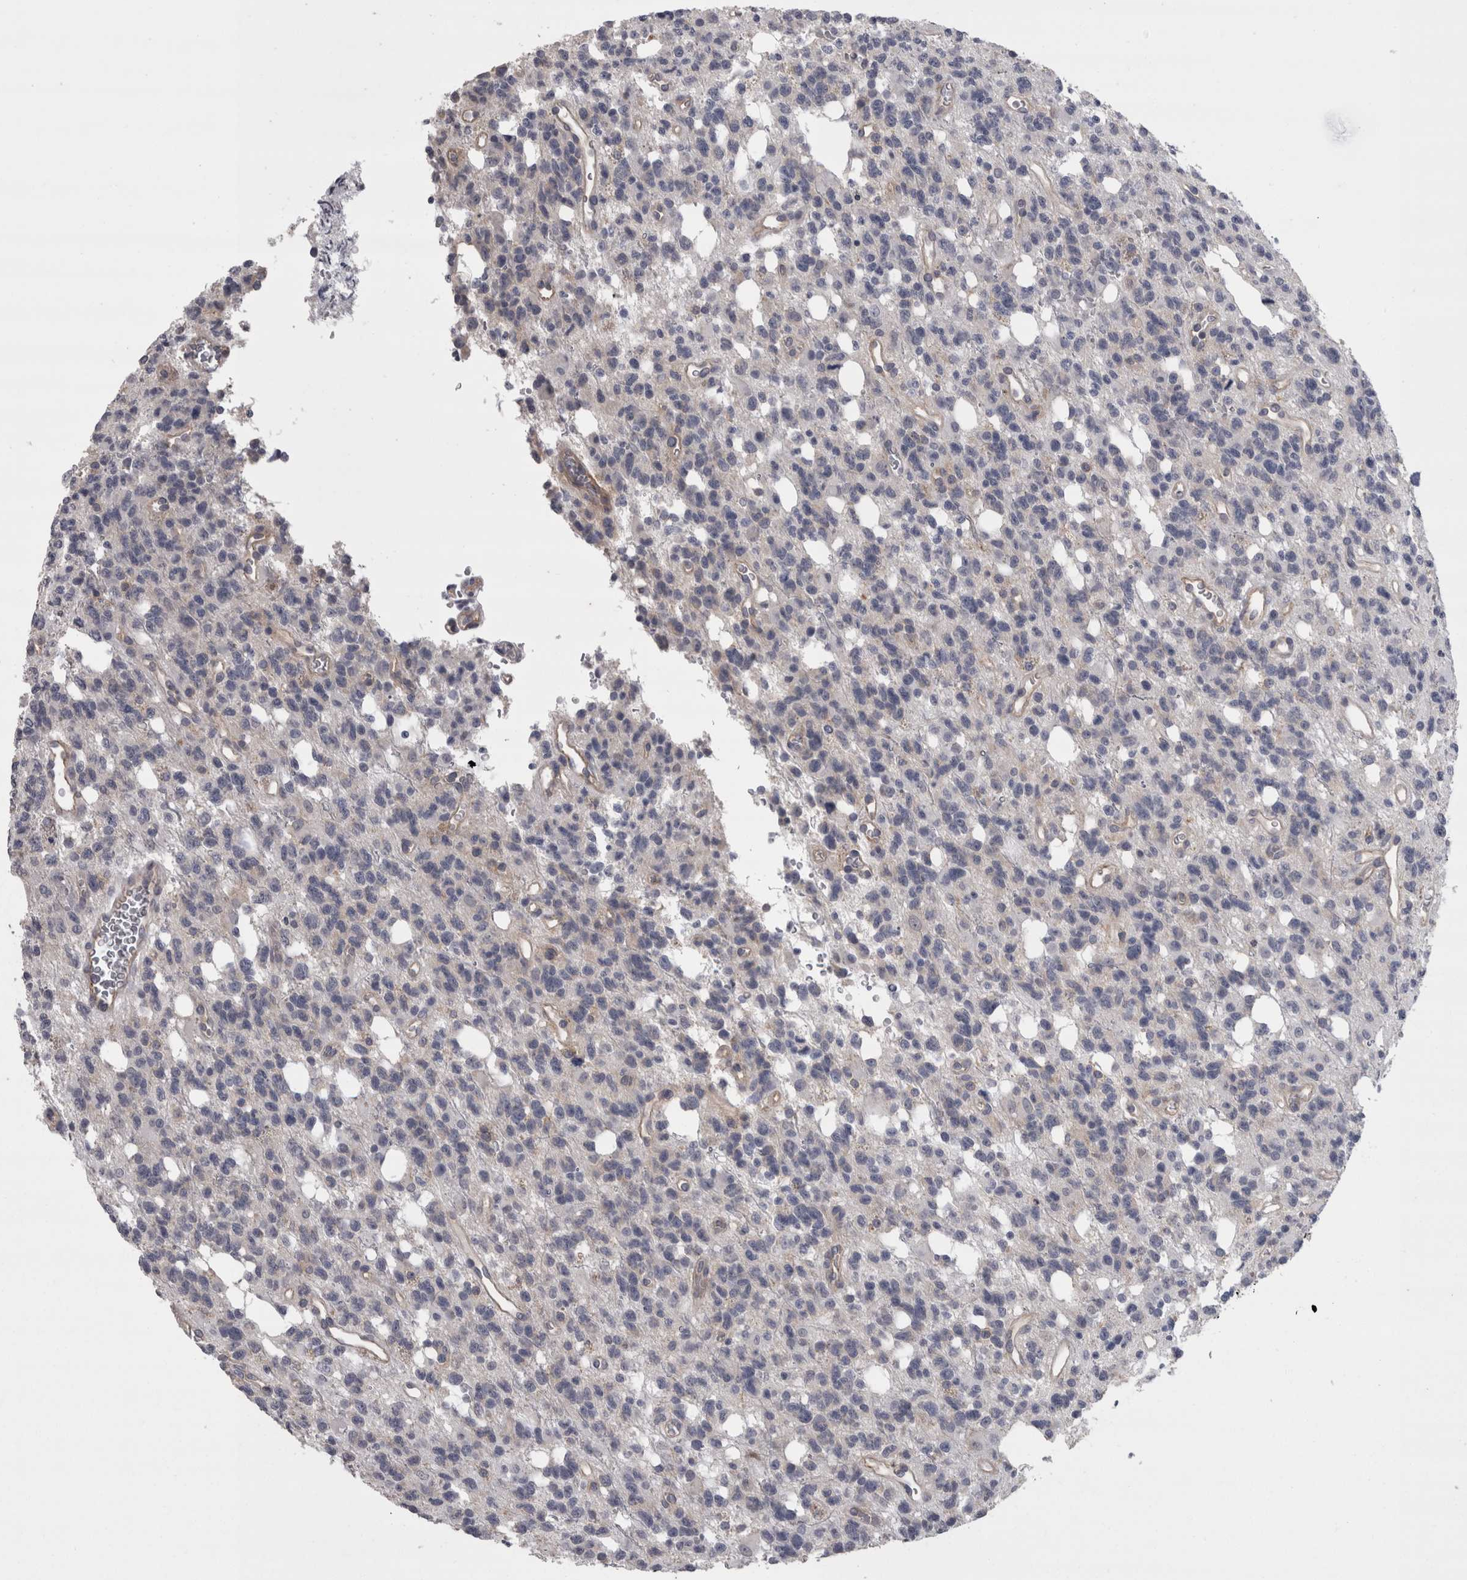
{"staining": {"intensity": "negative", "quantity": "none", "location": "none"}, "tissue": "glioma", "cell_type": "Tumor cells", "image_type": "cancer", "snomed": [{"axis": "morphology", "description": "Glioma, malignant, High grade"}, {"axis": "topography", "description": "Brain"}], "caption": "This image is of malignant high-grade glioma stained with immunohistochemistry to label a protein in brown with the nuclei are counter-stained blue. There is no expression in tumor cells.", "gene": "LYZL6", "patient": {"sex": "female", "age": 62}}